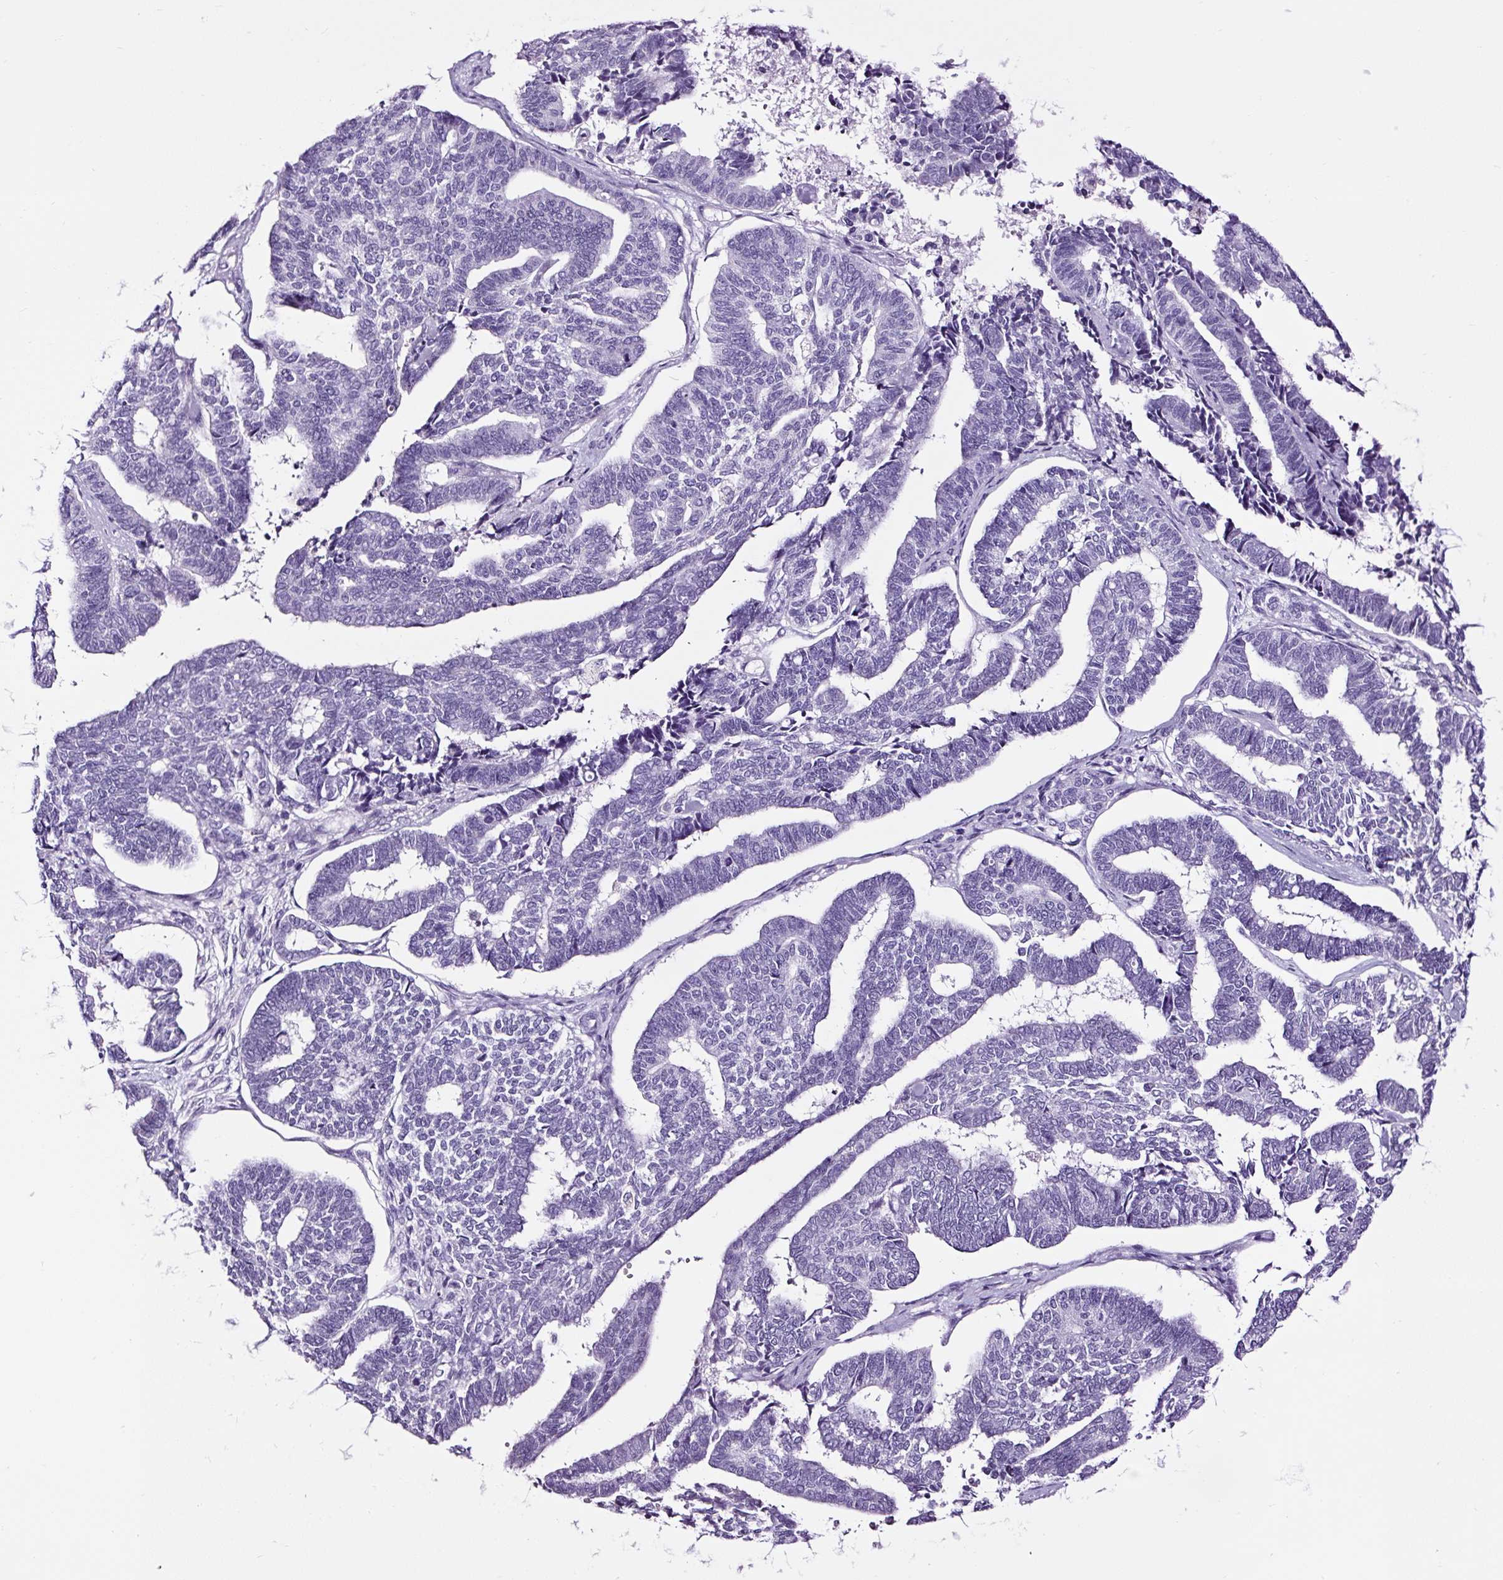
{"staining": {"intensity": "negative", "quantity": "none", "location": "none"}, "tissue": "endometrial cancer", "cell_type": "Tumor cells", "image_type": "cancer", "snomed": [{"axis": "morphology", "description": "Adenocarcinoma, NOS"}, {"axis": "topography", "description": "Endometrium"}], "caption": "A high-resolution histopathology image shows immunohistochemistry staining of endometrial cancer, which demonstrates no significant staining in tumor cells.", "gene": "NPHS2", "patient": {"sex": "female", "age": 70}}